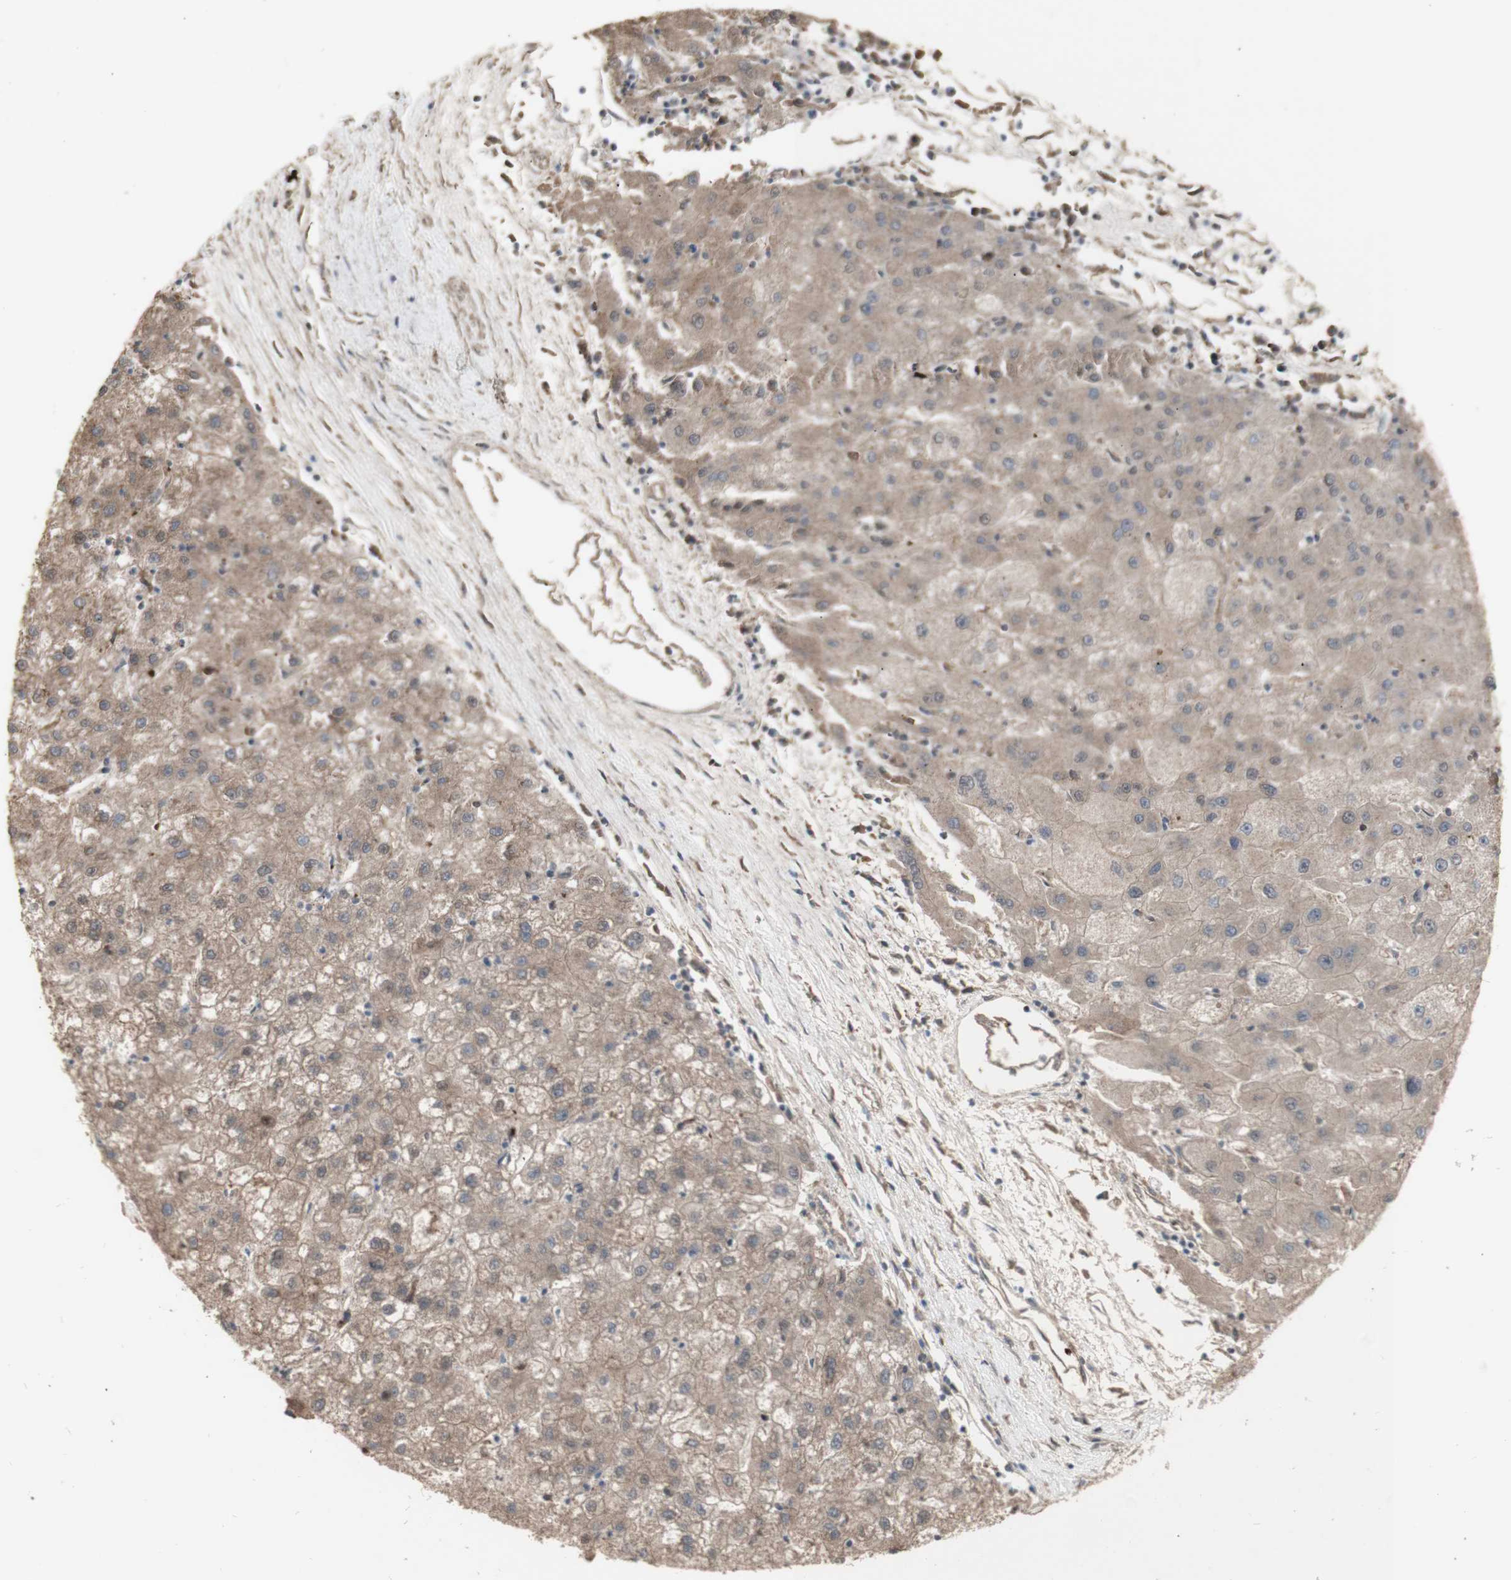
{"staining": {"intensity": "moderate", "quantity": ">75%", "location": "cytoplasmic/membranous"}, "tissue": "liver cancer", "cell_type": "Tumor cells", "image_type": "cancer", "snomed": [{"axis": "morphology", "description": "Carcinoma, Hepatocellular, NOS"}, {"axis": "topography", "description": "Liver"}], "caption": "A histopathology image showing moderate cytoplasmic/membranous staining in approximately >75% of tumor cells in liver hepatocellular carcinoma, as visualized by brown immunohistochemical staining.", "gene": "ALOX12", "patient": {"sex": "male", "age": 72}}